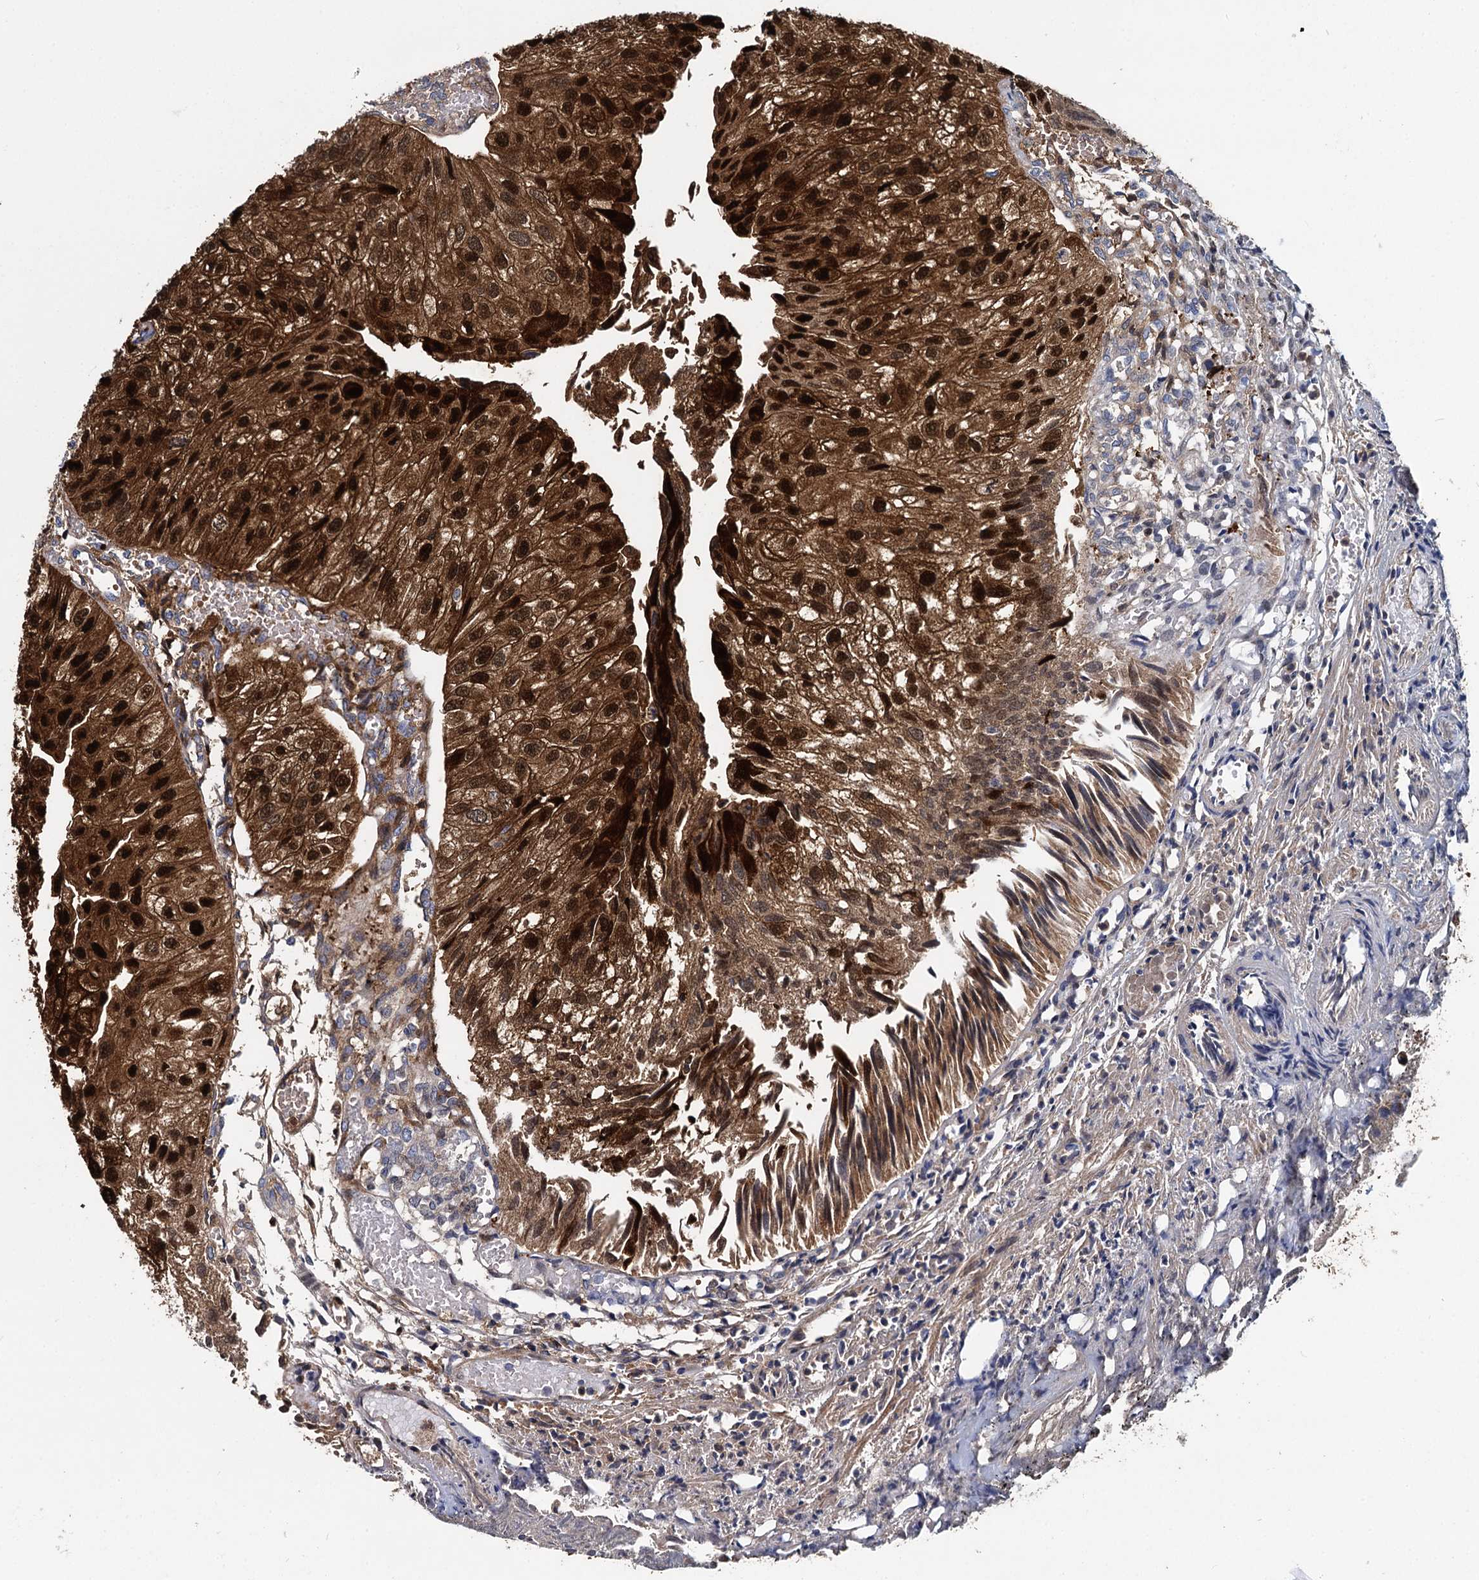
{"staining": {"intensity": "strong", "quantity": ">75%", "location": "cytoplasmic/membranous,nuclear"}, "tissue": "urothelial cancer", "cell_type": "Tumor cells", "image_type": "cancer", "snomed": [{"axis": "morphology", "description": "Urothelial carcinoma, Low grade"}, {"axis": "topography", "description": "Urinary bladder"}], "caption": "Immunohistochemistry of human urothelial cancer shows high levels of strong cytoplasmic/membranous and nuclear expression in approximately >75% of tumor cells.", "gene": "GSTM3", "patient": {"sex": "female", "age": 89}}